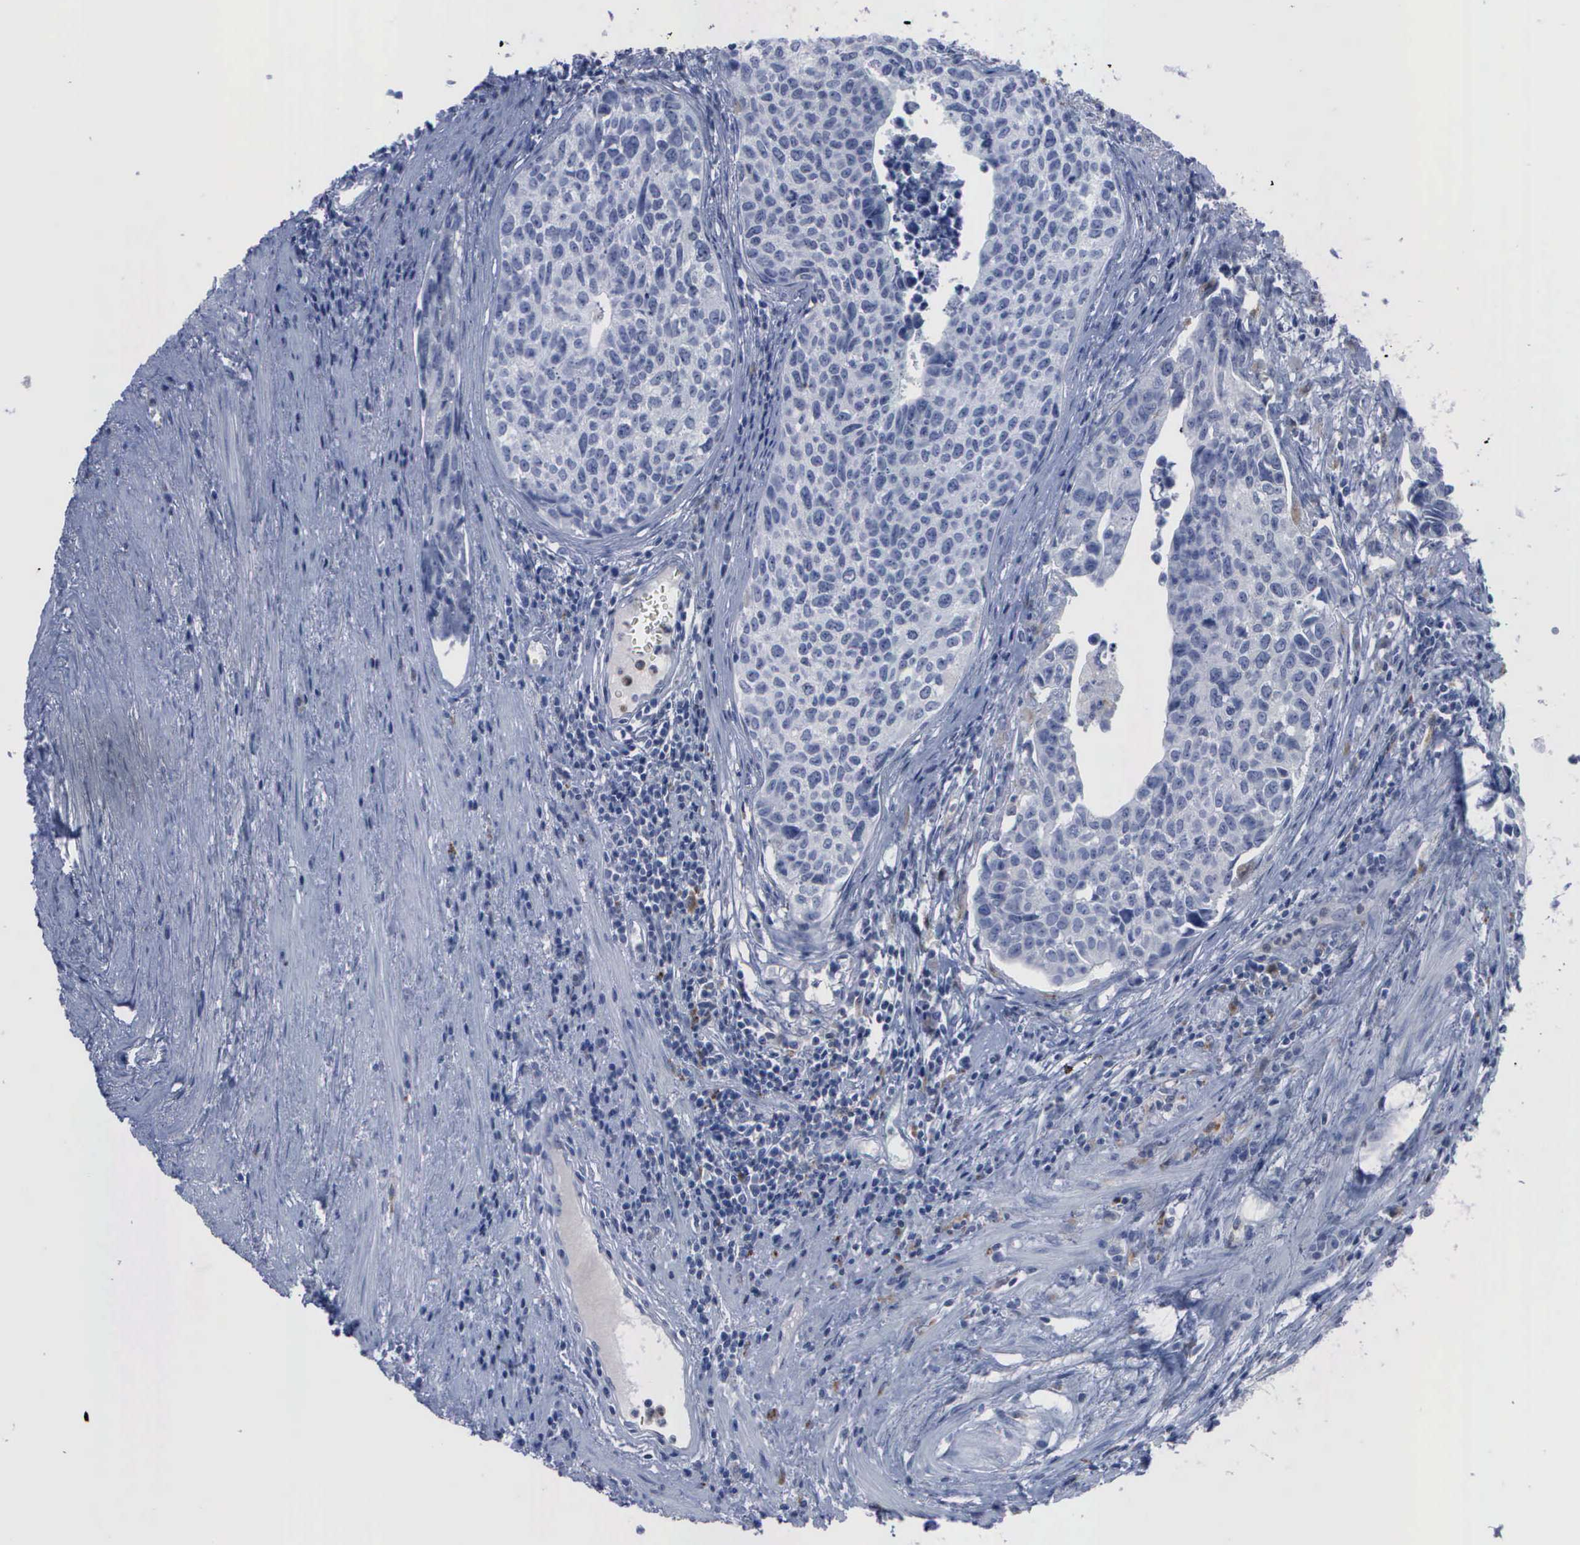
{"staining": {"intensity": "negative", "quantity": "none", "location": "none"}, "tissue": "urothelial cancer", "cell_type": "Tumor cells", "image_type": "cancer", "snomed": [{"axis": "morphology", "description": "Urothelial carcinoma, High grade"}, {"axis": "topography", "description": "Urinary bladder"}], "caption": "Tumor cells are negative for protein expression in human high-grade urothelial carcinoma.", "gene": "CSTA", "patient": {"sex": "male", "age": 81}}